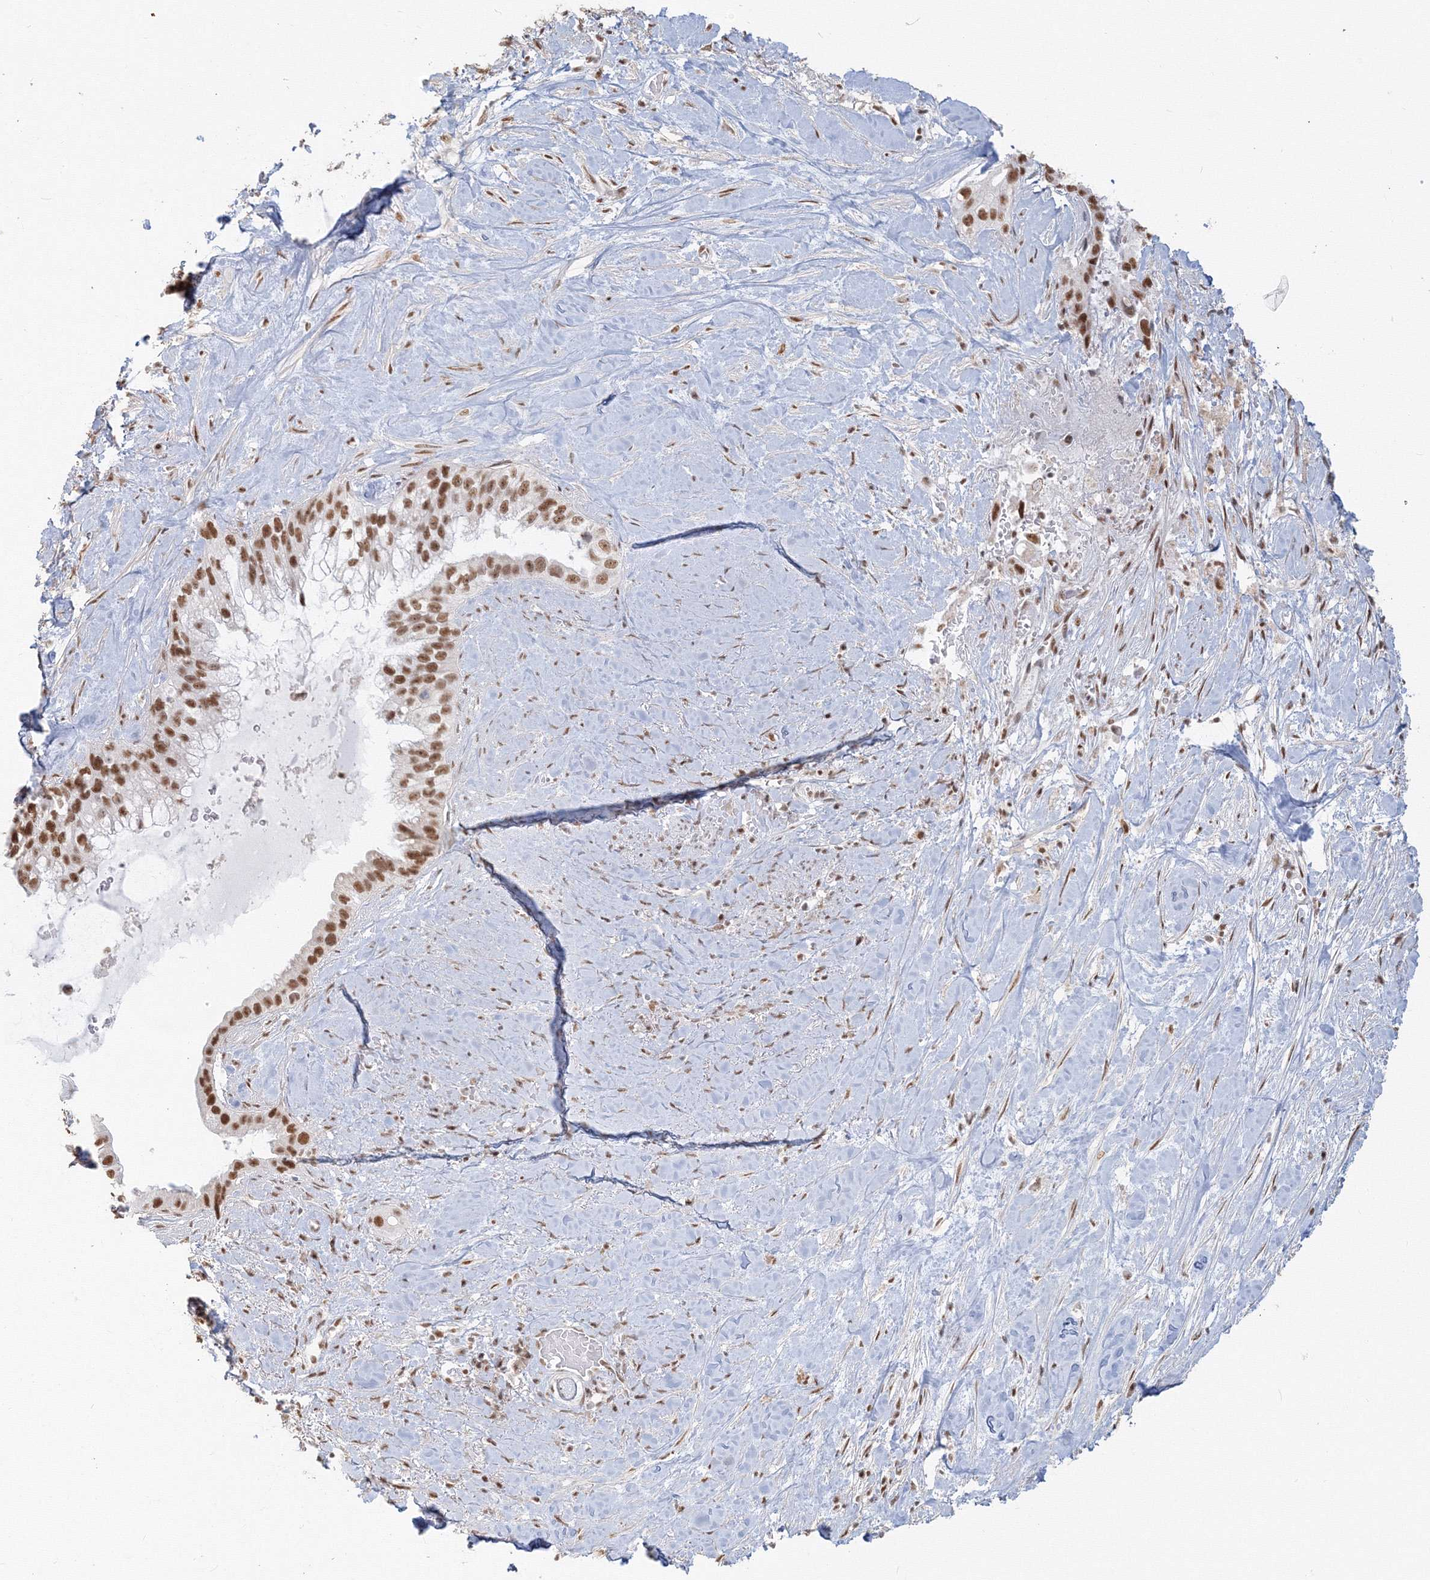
{"staining": {"intensity": "moderate", "quantity": ">75%", "location": "nuclear"}, "tissue": "pancreatic cancer", "cell_type": "Tumor cells", "image_type": "cancer", "snomed": [{"axis": "morphology", "description": "Inflammation, NOS"}, {"axis": "morphology", "description": "Adenocarcinoma, NOS"}, {"axis": "topography", "description": "Pancreas"}], "caption": "The photomicrograph displays staining of pancreatic cancer, revealing moderate nuclear protein positivity (brown color) within tumor cells.", "gene": "PPP4R2", "patient": {"sex": "female", "age": 56}}